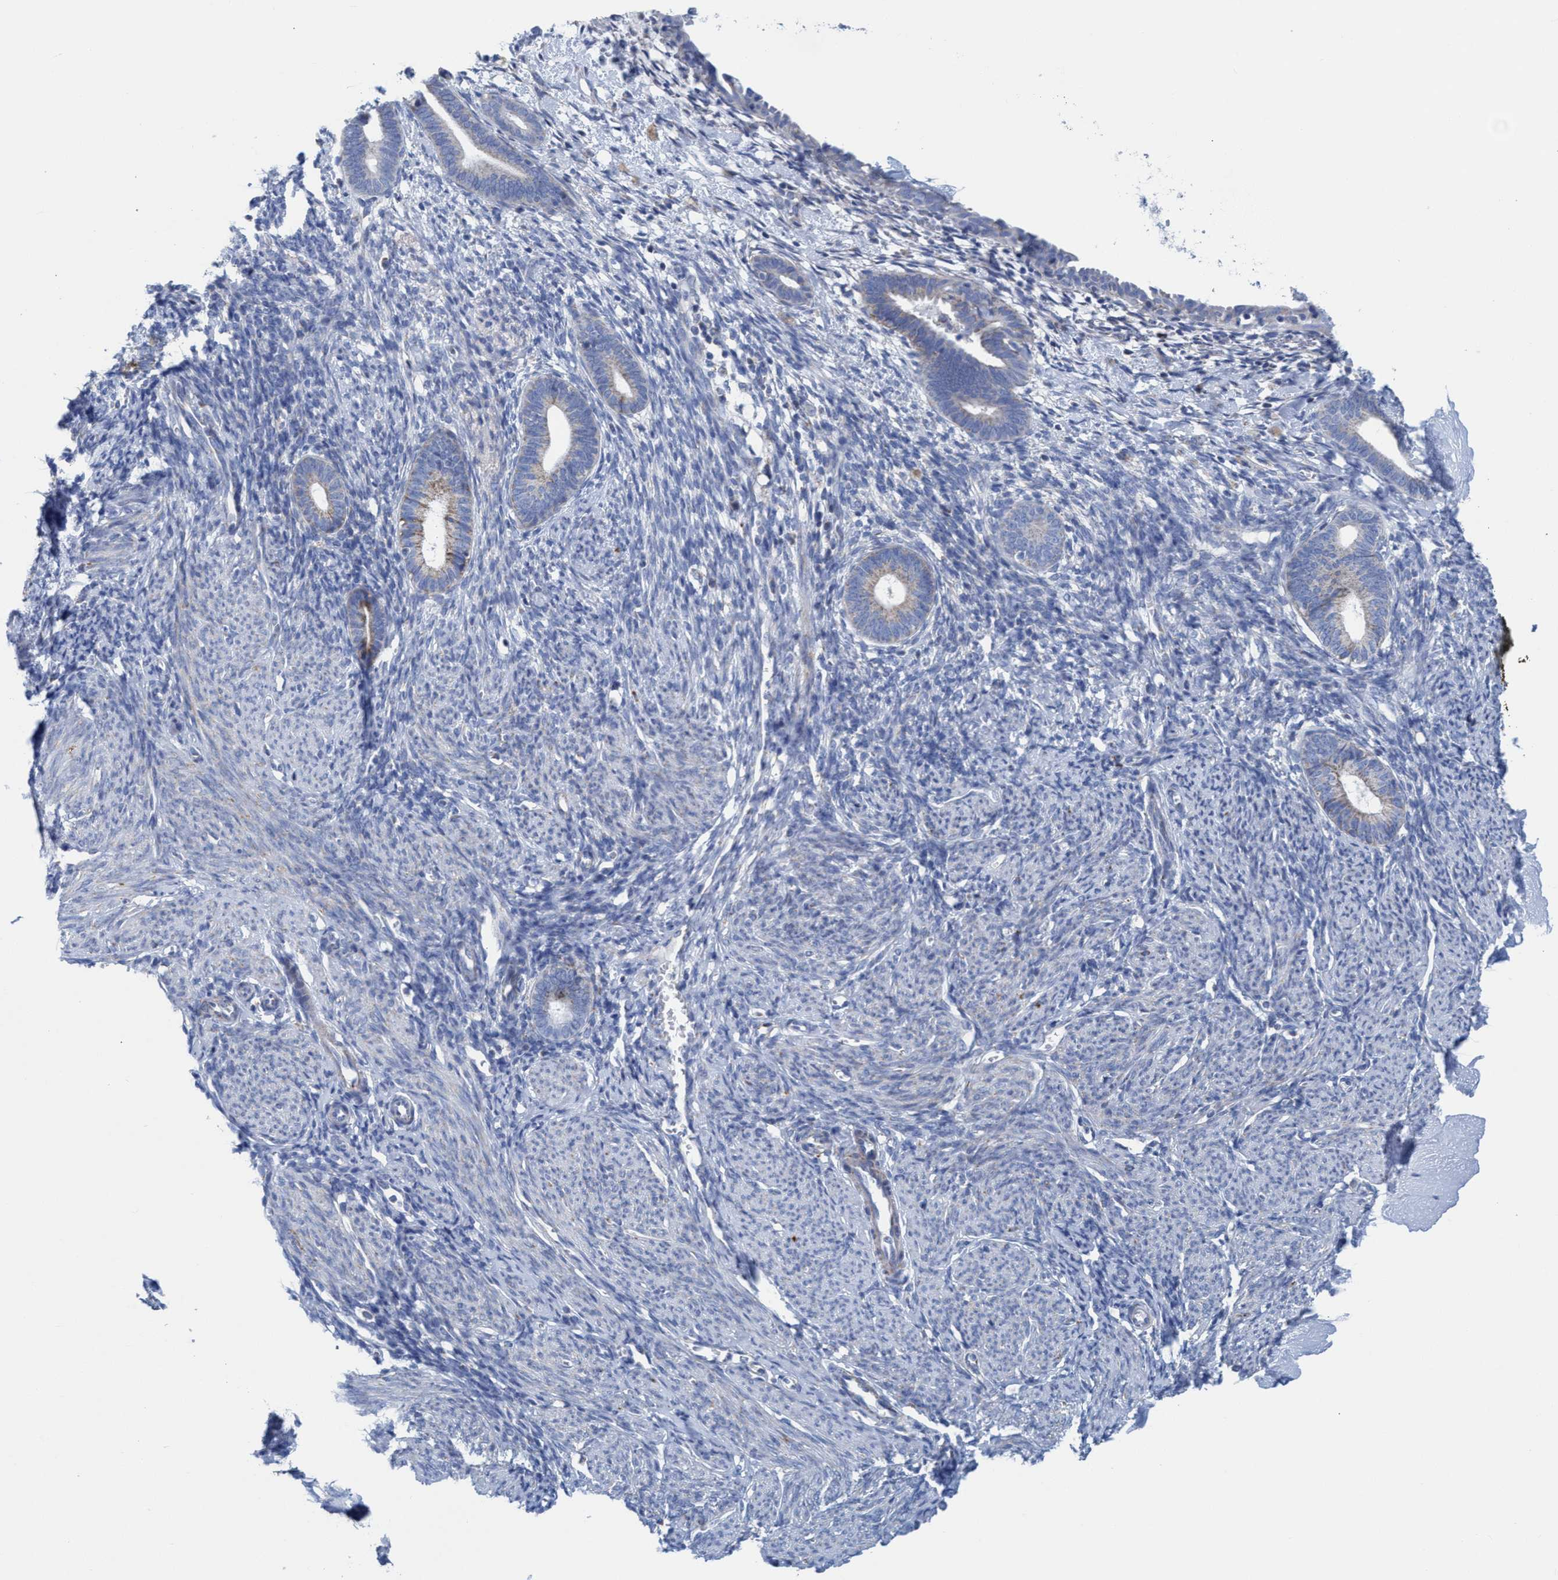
{"staining": {"intensity": "moderate", "quantity": "<25%", "location": "cytoplasmic/membranous"}, "tissue": "endometrium", "cell_type": "Cells in endometrial stroma", "image_type": "normal", "snomed": [{"axis": "morphology", "description": "Normal tissue, NOS"}, {"axis": "morphology", "description": "Adenocarcinoma, NOS"}, {"axis": "topography", "description": "Endometrium"}], "caption": "Moderate cytoplasmic/membranous staining for a protein is appreciated in approximately <25% of cells in endometrial stroma of unremarkable endometrium using IHC.", "gene": "GGA3", "patient": {"sex": "female", "age": 57}}